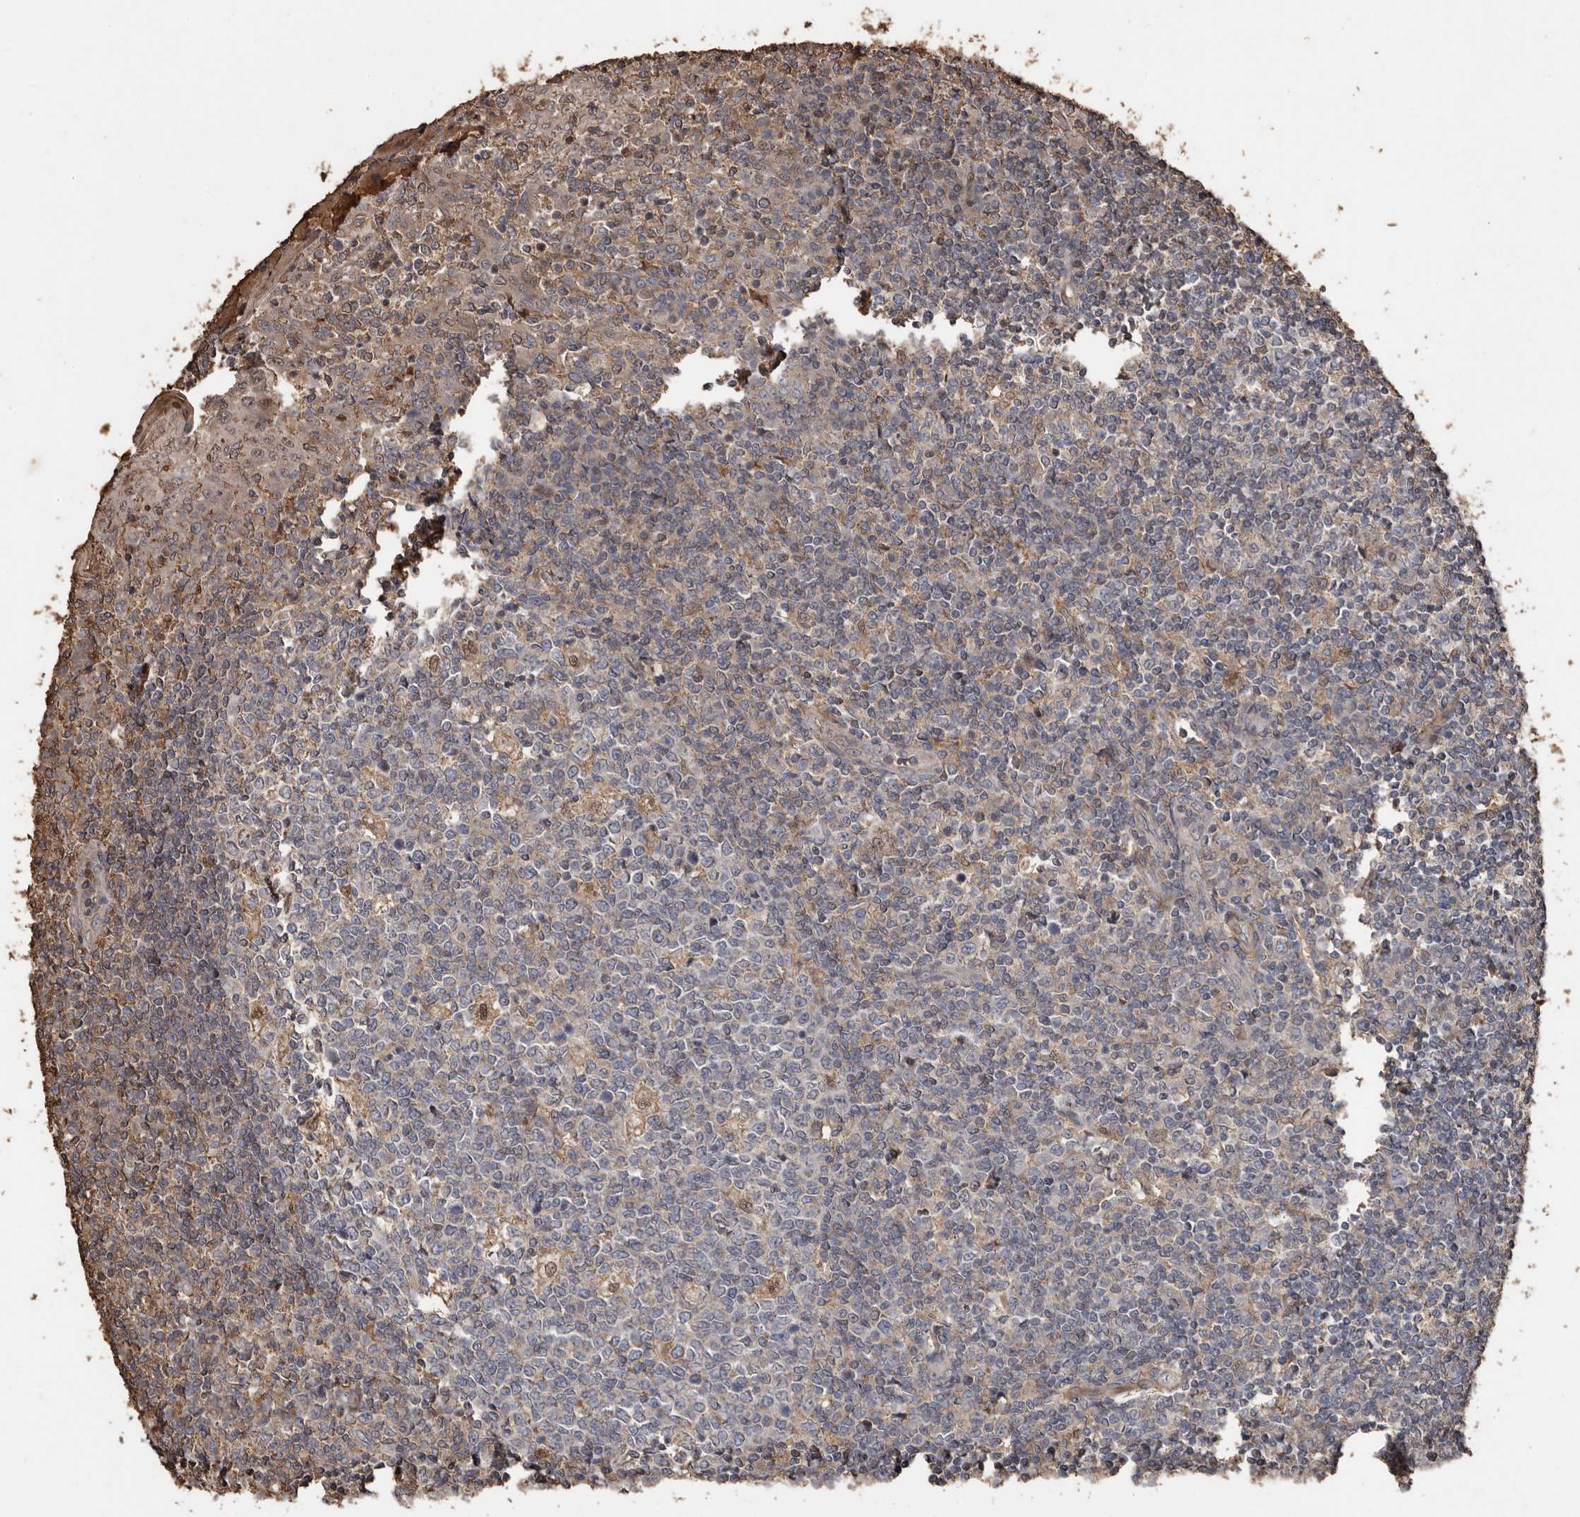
{"staining": {"intensity": "weak", "quantity": "<25%", "location": "cytoplasmic/membranous,nuclear"}, "tissue": "tonsil", "cell_type": "Germinal center cells", "image_type": "normal", "snomed": [{"axis": "morphology", "description": "Normal tissue, NOS"}, {"axis": "topography", "description": "Tonsil"}], "caption": "DAB immunohistochemical staining of benign tonsil shows no significant positivity in germinal center cells. (DAB immunohistochemistry (IHC) with hematoxylin counter stain).", "gene": "RANBP17", "patient": {"sex": "female", "age": 19}}